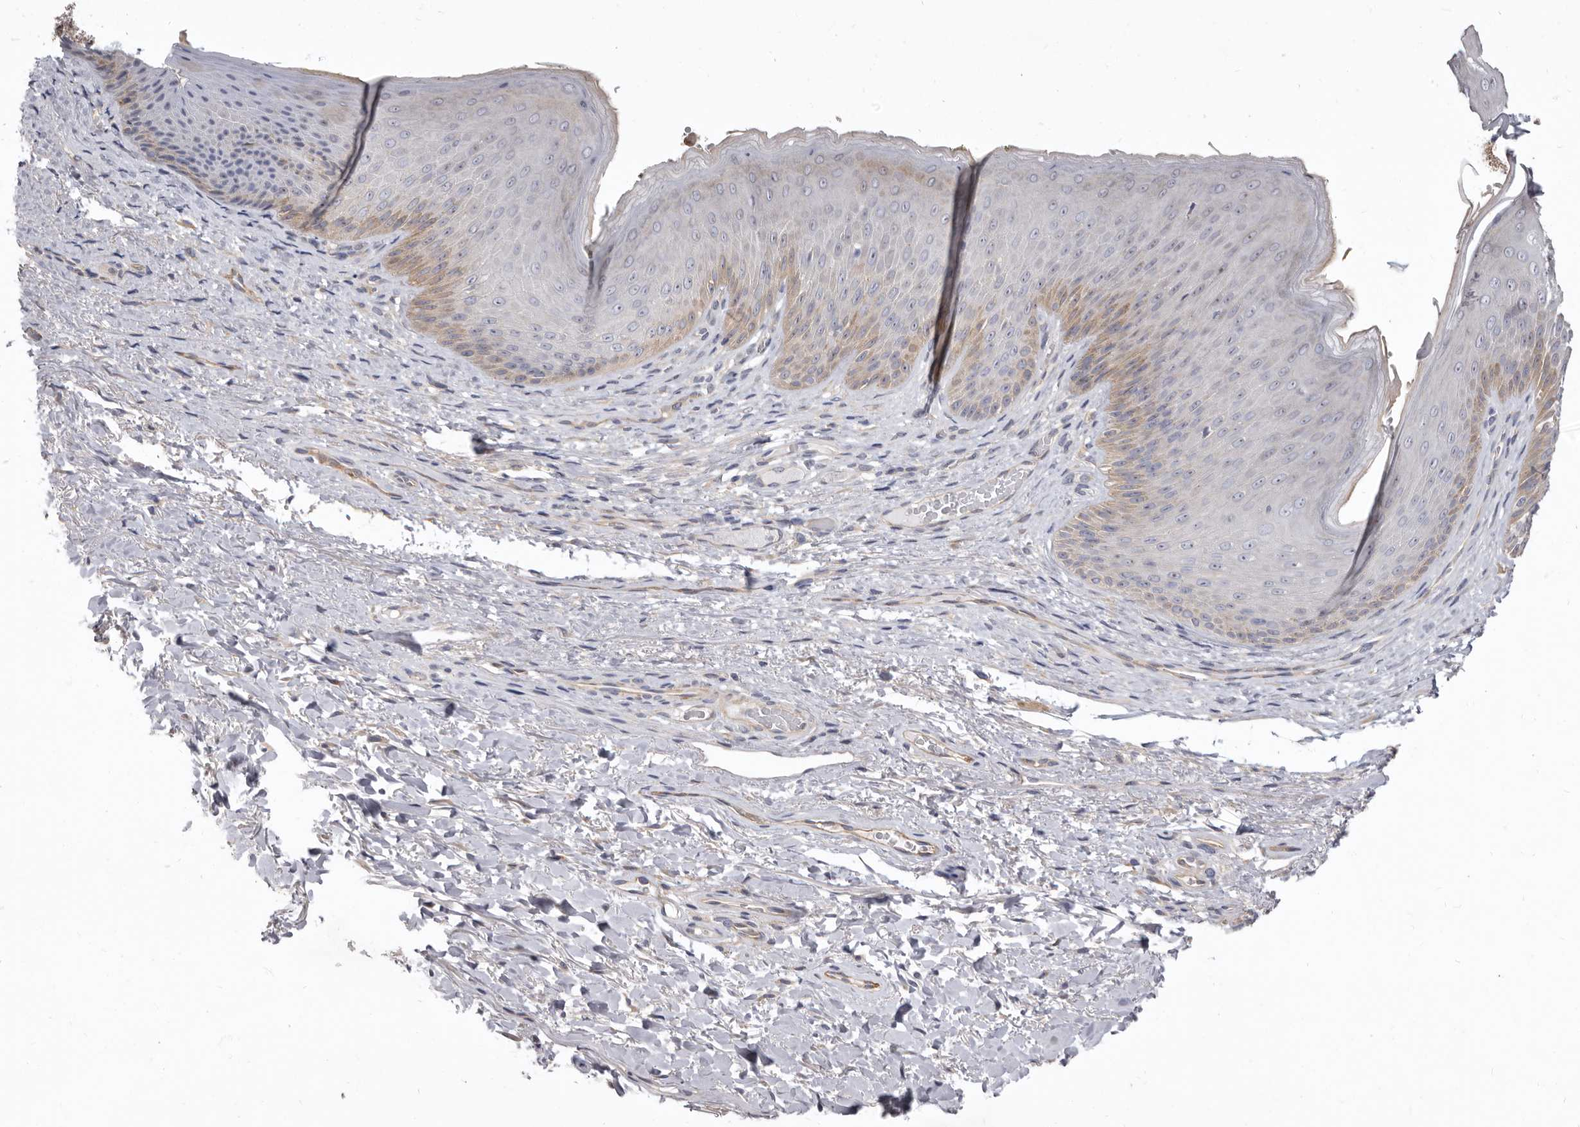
{"staining": {"intensity": "weak", "quantity": "25%-75%", "location": "cytoplasmic/membranous"}, "tissue": "skin", "cell_type": "Epidermal cells", "image_type": "normal", "snomed": [{"axis": "morphology", "description": "Normal tissue, NOS"}, {"axis": "topography", "description": "Anal"}], "caption": "Protein staining by immunohistochemistry shows weak cytoplasmic/membranous staining in approximately 25%-75% of epidermal cells in normal skin.", "gene": "FMO2", "patient": {"sex": "male", "age": 74}}